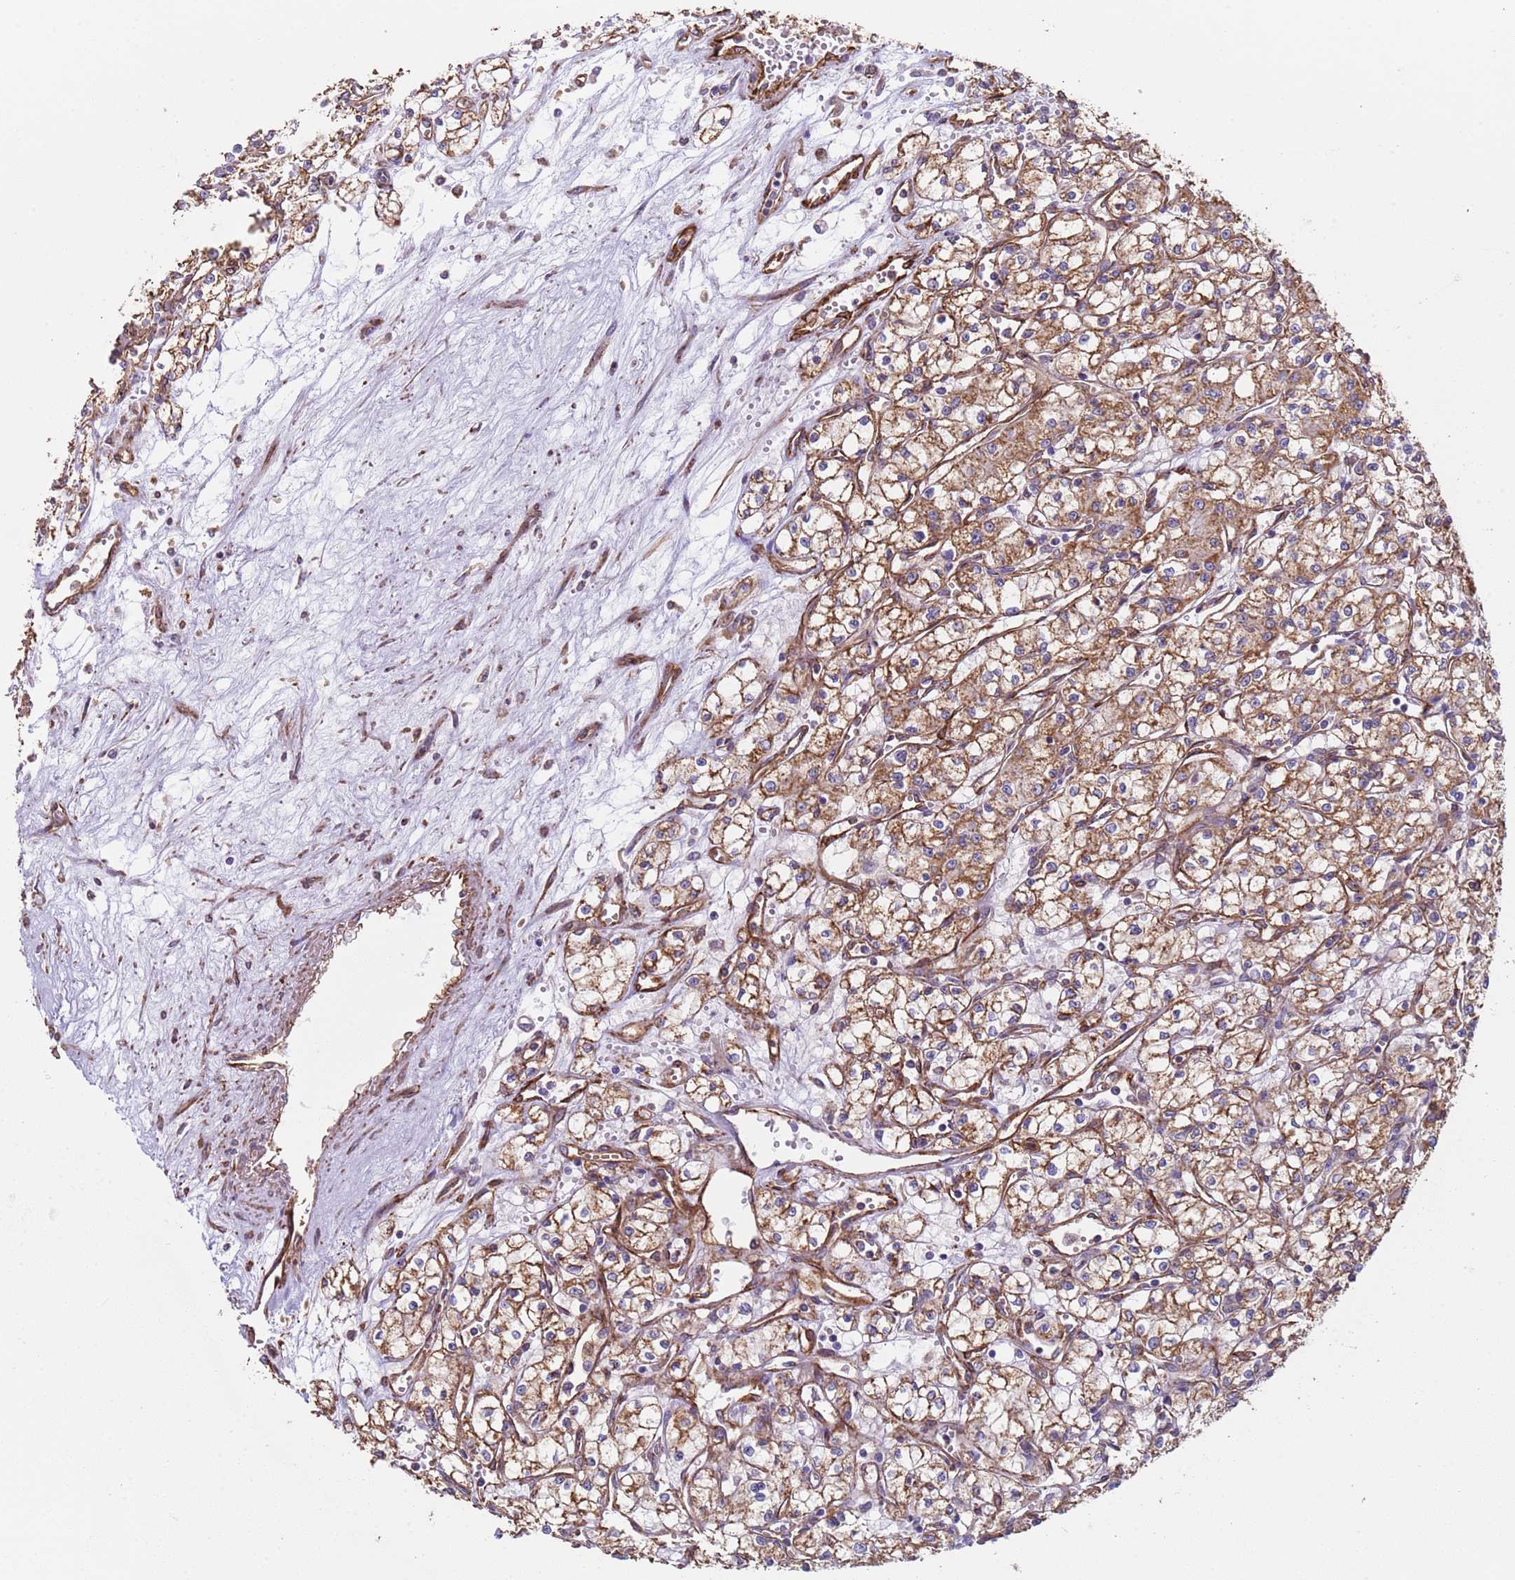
{"staining": {"intensity": "moderate", "quantity": ">75%", "location": "cytoplasmic/membranous"}, "tissue": "renal cancer", "cell_type": "Tumor cells", "image_type": "cancer", "snomed": [{"axis": "morphology", "description": "Adenocarcinoma, NOS"}, {"axis": "topography", "description": "Kidney"}], "caption": "Tumor cells show medium levels of moderate cytoplasmic/membranous expression in about >75% of cells in renal cancer (adenocarcinoma).", "gene": "GASK1A", "patient": {"sex": "male", "age": 59}}